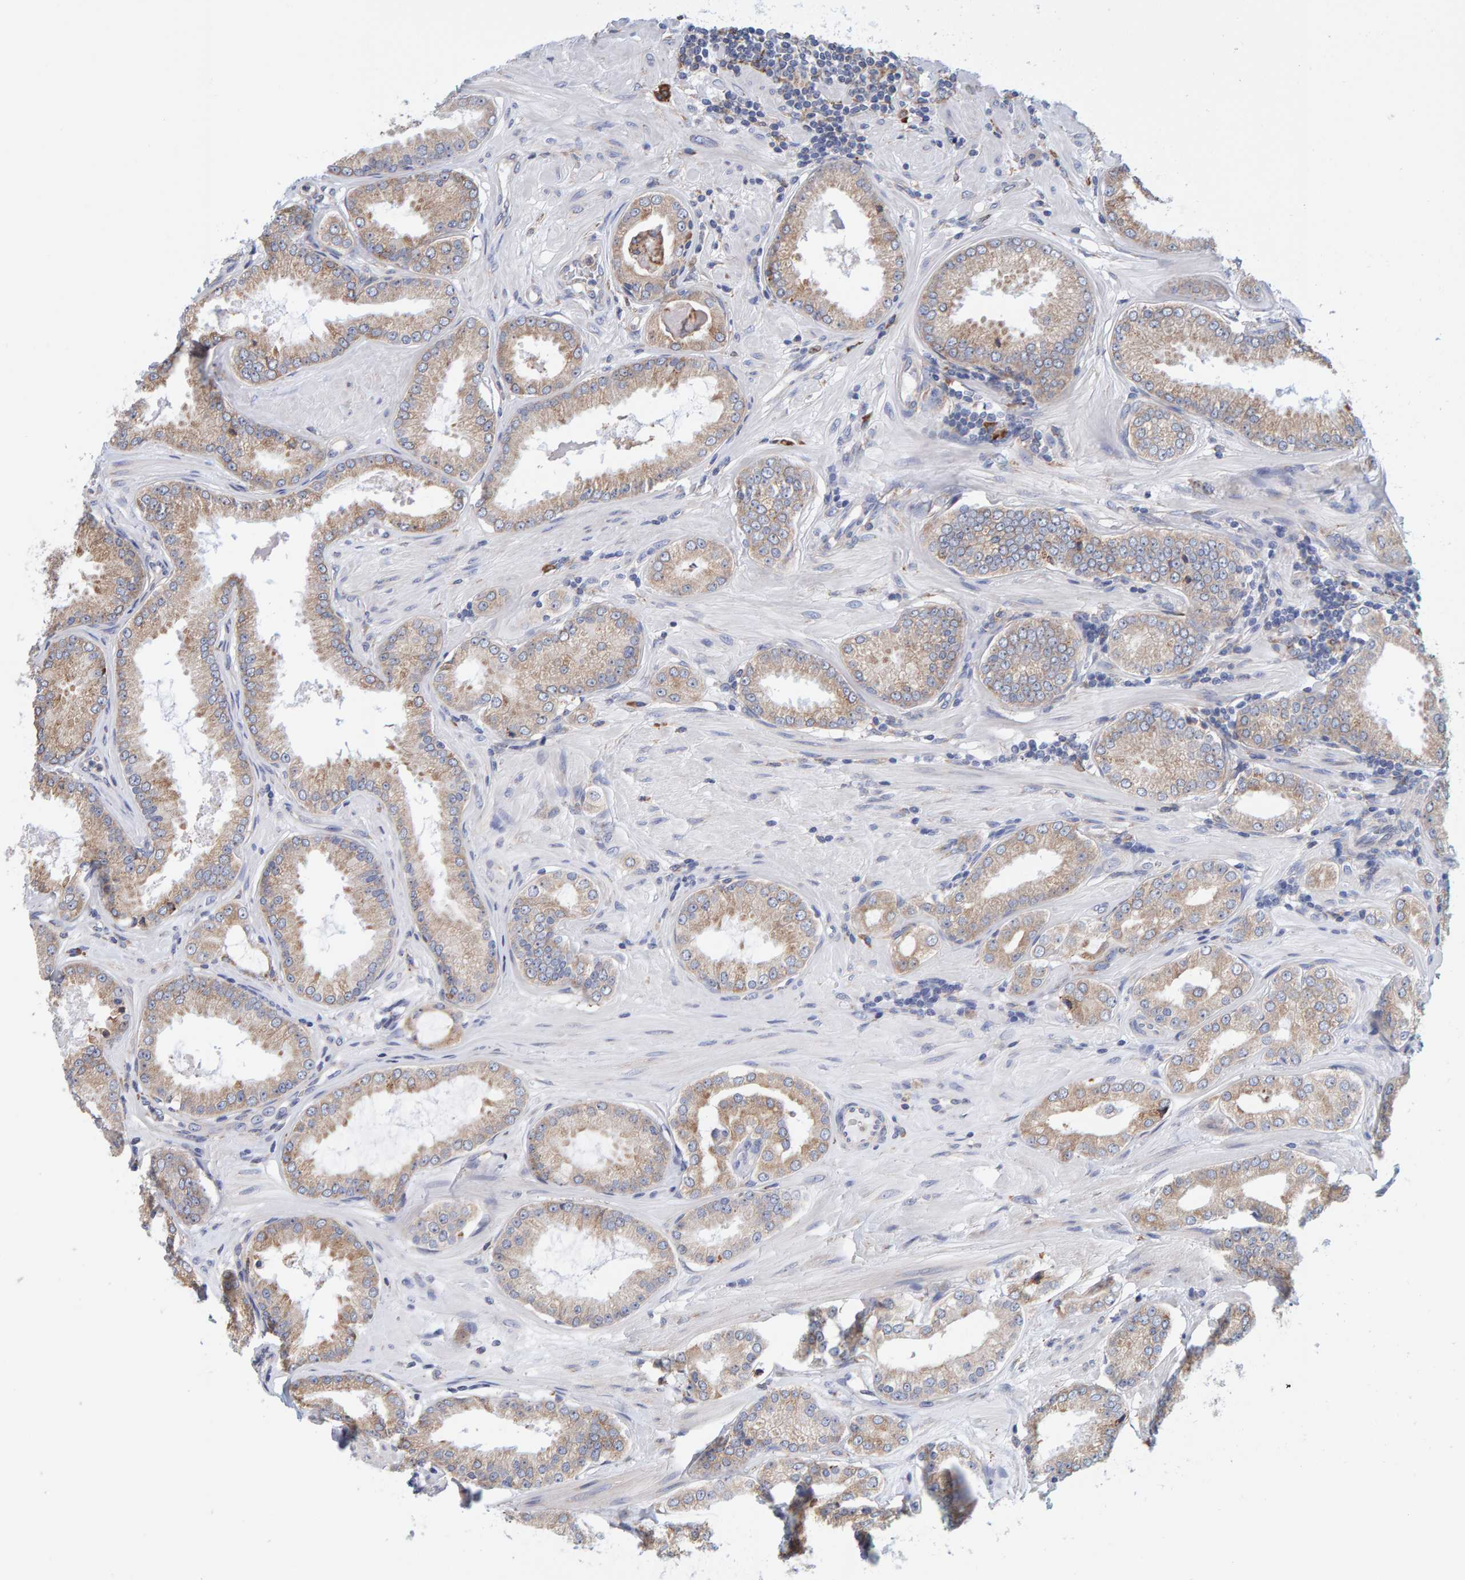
{"staining": {"intensity": "weak", "quantity": ">75%", "location": "cytoplasmic/membranous"}, "tissue": "prostate cancer", "cell_type": "Tumor cells", "image_type": "cancer", "snomed": [{"axis": "morphology", "description": "Adenocarcinoma, Low grade"}, {"axis": "topography", "description": "Prostate"}], "caption": "Adenocarcinoma (low-grade) (prostate) tissue demonstrates weak cytoplasmic/membranous positivity in approximately >75% of tumor cells", "gene": "SGPL1", "patient": {"sex": "male", "age": 62}}